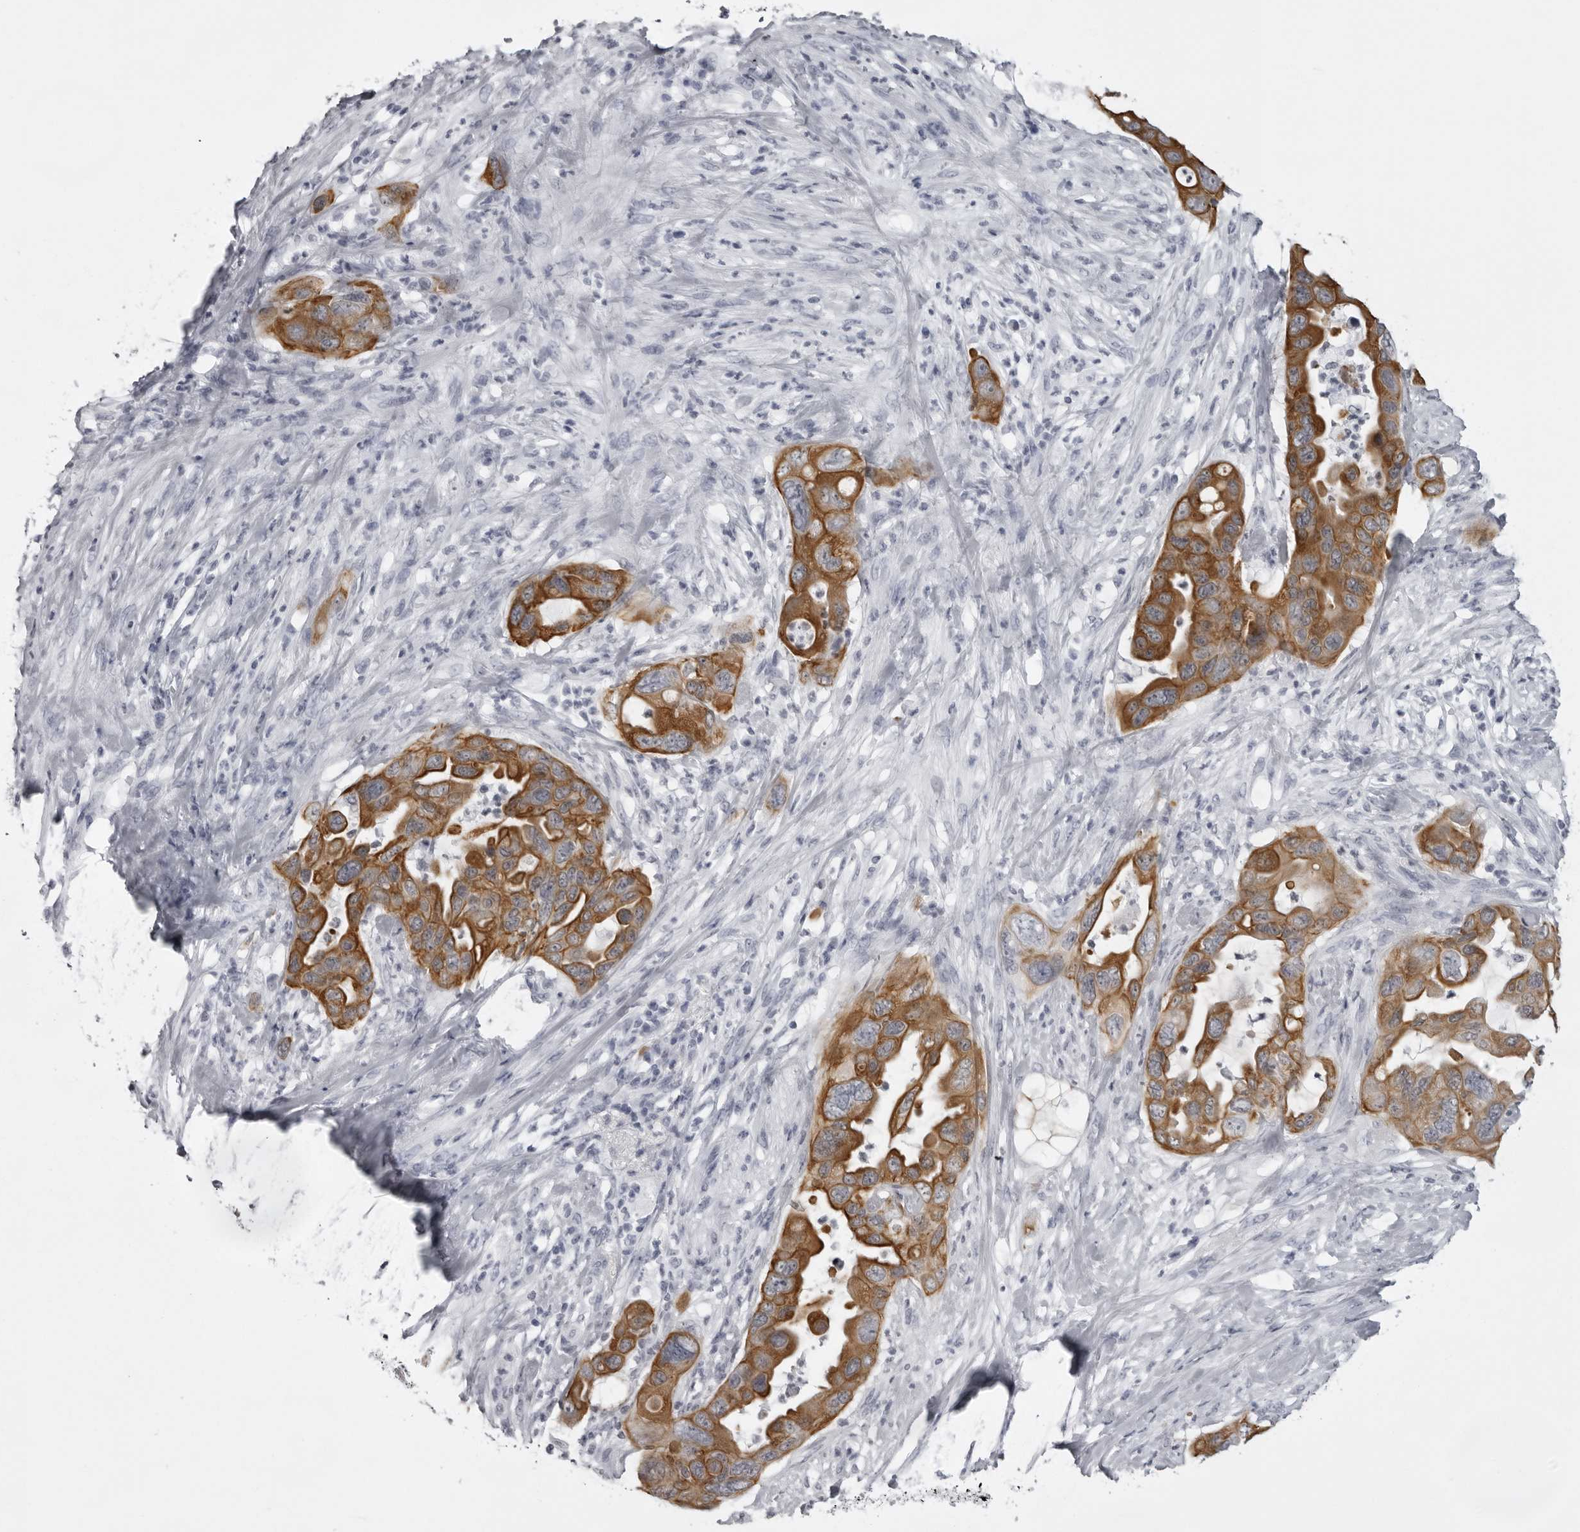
{"staining": {"intensity": "moderate", "quantity": ">75%", "location": "cytoplasmic/membranous"}, "tissue": "pancreatic cancer", "cell_type": "Tumor cells", "image_type": "cancer", "snomed": [{"axis": "morphology", "description": "Adenocarcinoma, NOS"}, {"axis": "topography", "description": "Pancreas"}], "caption": "Human pancreatic cancer (adenocarcinoma) stained with a protein marker shows moderate staining in tumor cells.", "gene": "UROD", "patient": {"sex": "female", "age": 71}}